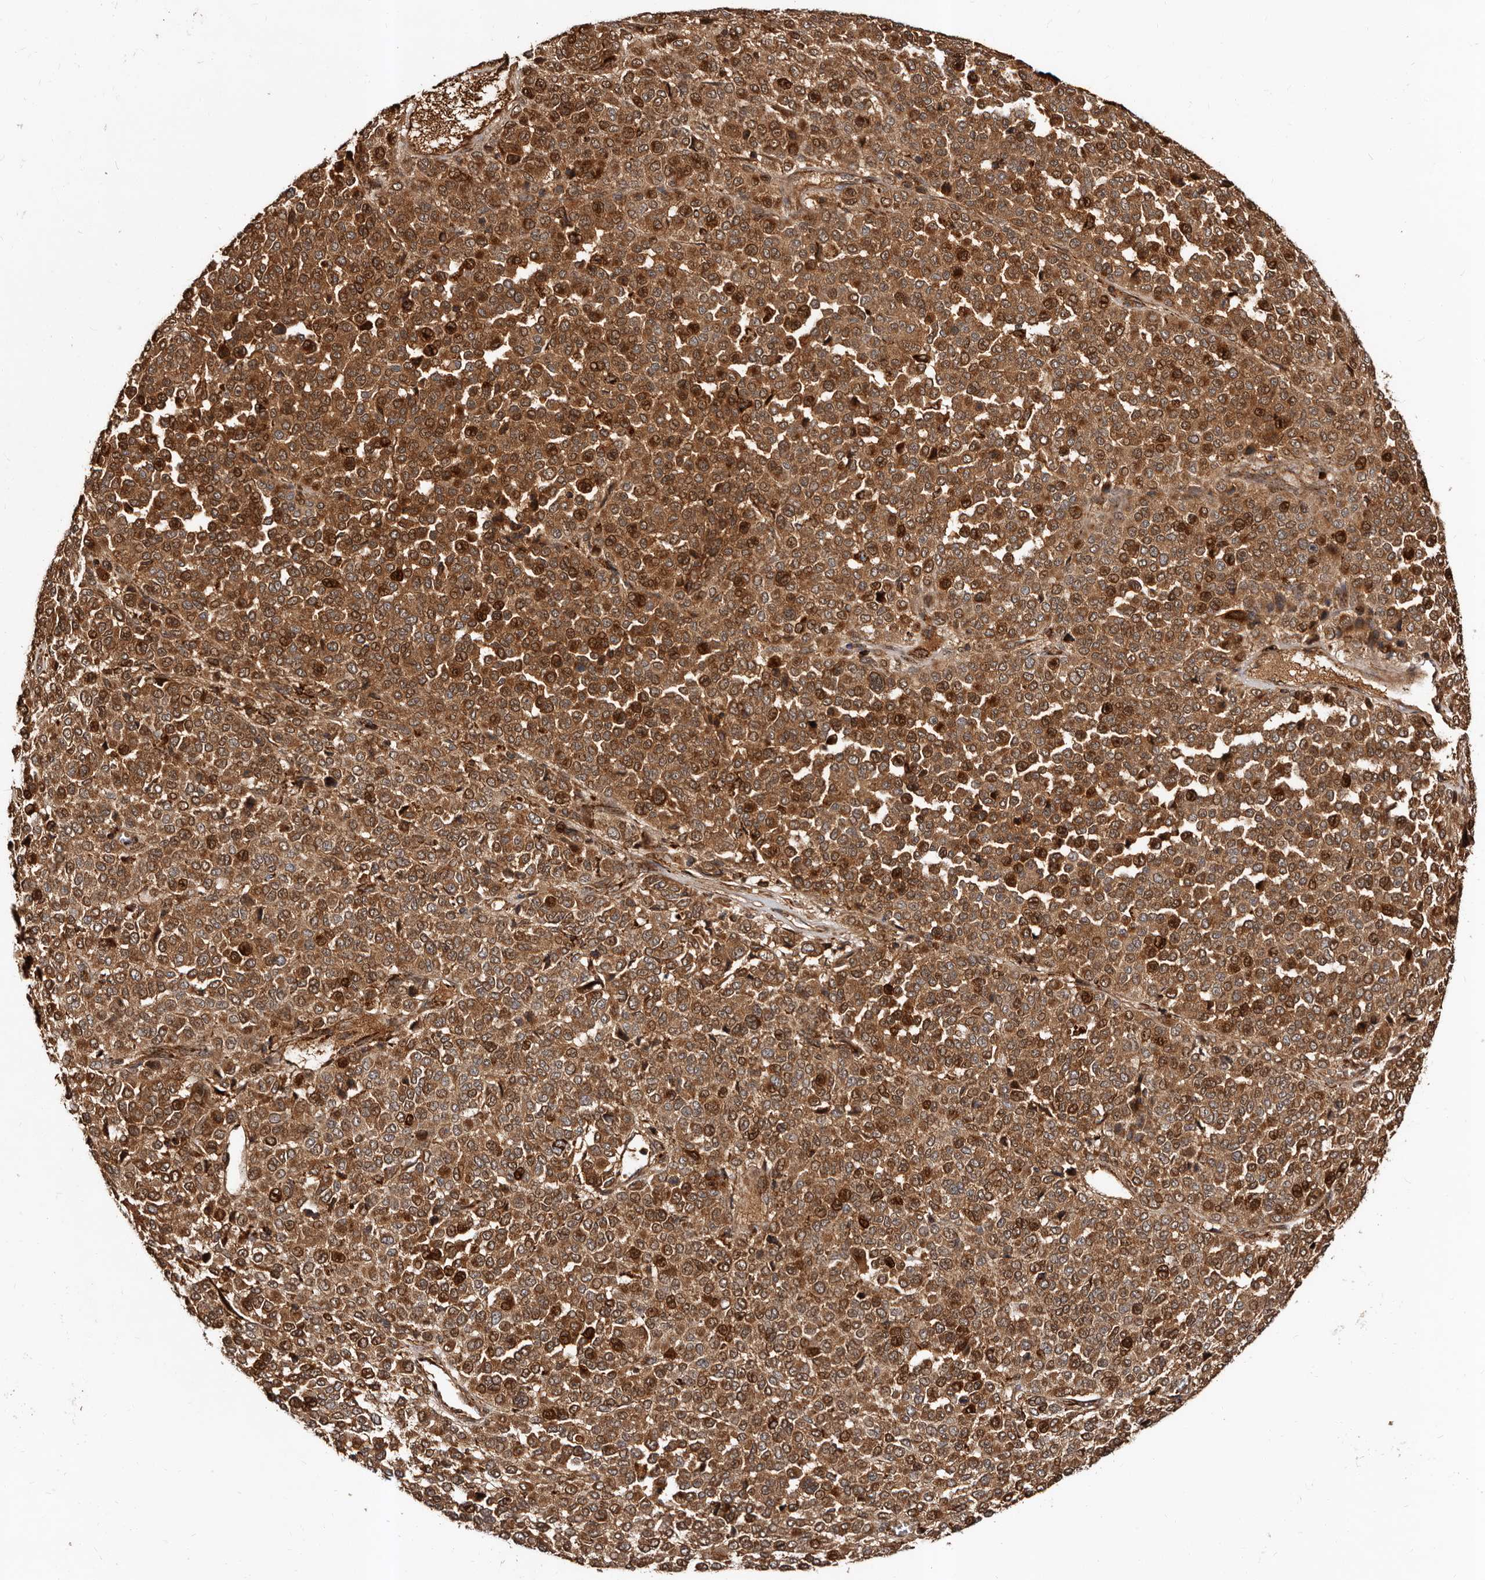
{"staining": {"intensity": "strong", "quantity": ">75%", "location": "cytoplasmic/membranous"}, "tissue": "melanoma", "cell_type": "Tumor cells", "image_type": "cancer", "snomed": [{"axis": "morphology", "description": "Malignant melanoma, Metastatic site"}, {"axis": "topography", "description": "Pancreas"}], "caption": "Tumor cells display high levels of strong cytoplasmic/membranous positivity in about >75% of cells in human melanoma. The staining was performed using DAB to visualize the protein expression in brown, while the nuclei were stained in blue with hematoxylin (Magnification: 20x).", "gene": "BAX", "patient": {"sex": "female", "age": 30}}